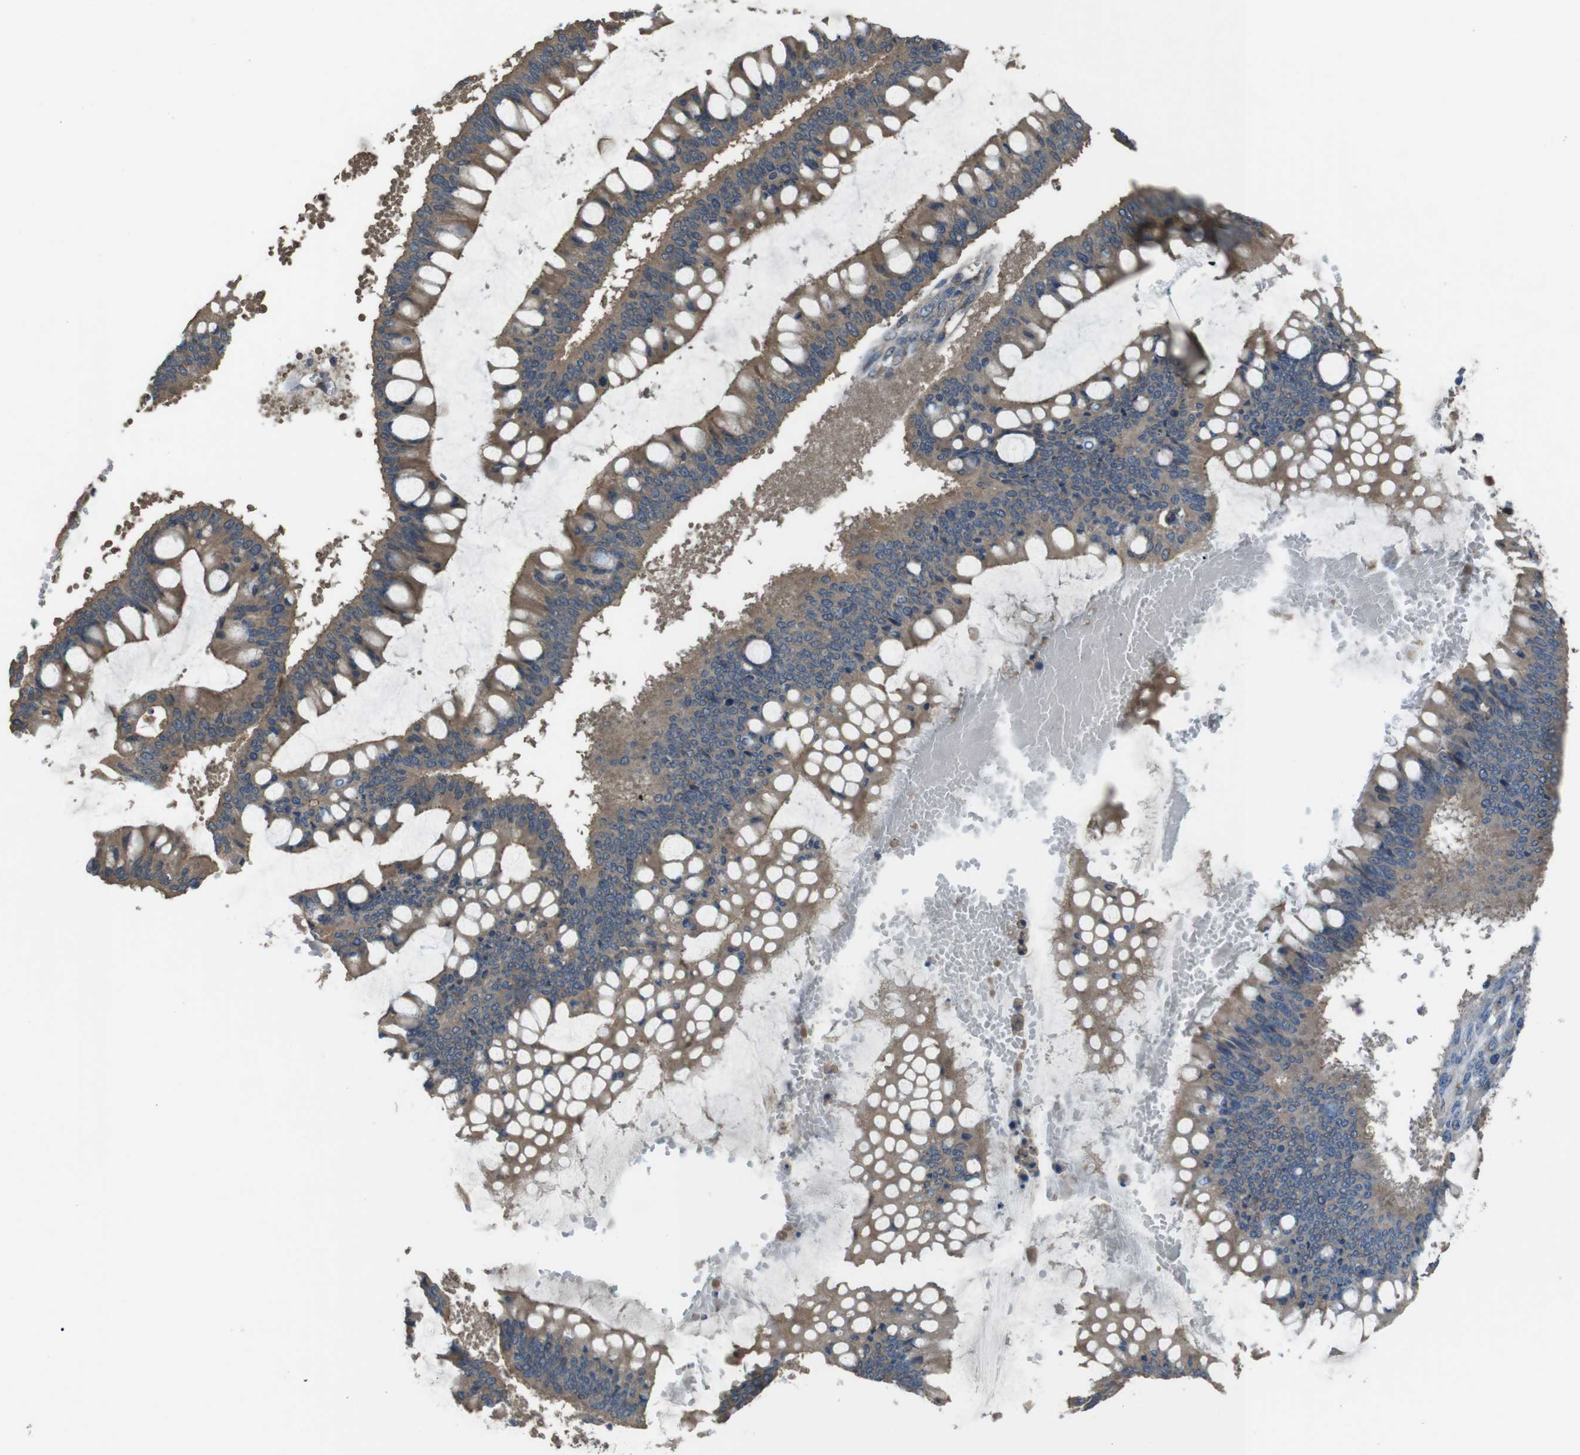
{"staining": {"intensity": "moderate", "quantity": ">75%", "location": "cytoplasmic/membranous"}, "tissue": "ovarian cancer", "cell_type": "Tumor cells", "image_type": "cancer", "snomed": [{"axis": "morphology", "description": "Cystadenocarcinoma, mucinous, NOS"}, {"axis": "topography", "description": "Ovary"}], "caption": "Moderate cytoplasmic/membranous positivity is appreciated in about >75% of tumor cells in ovarian cancer.", "gene": "FUT2", "patient": {"sex": "female", "age": 73}}